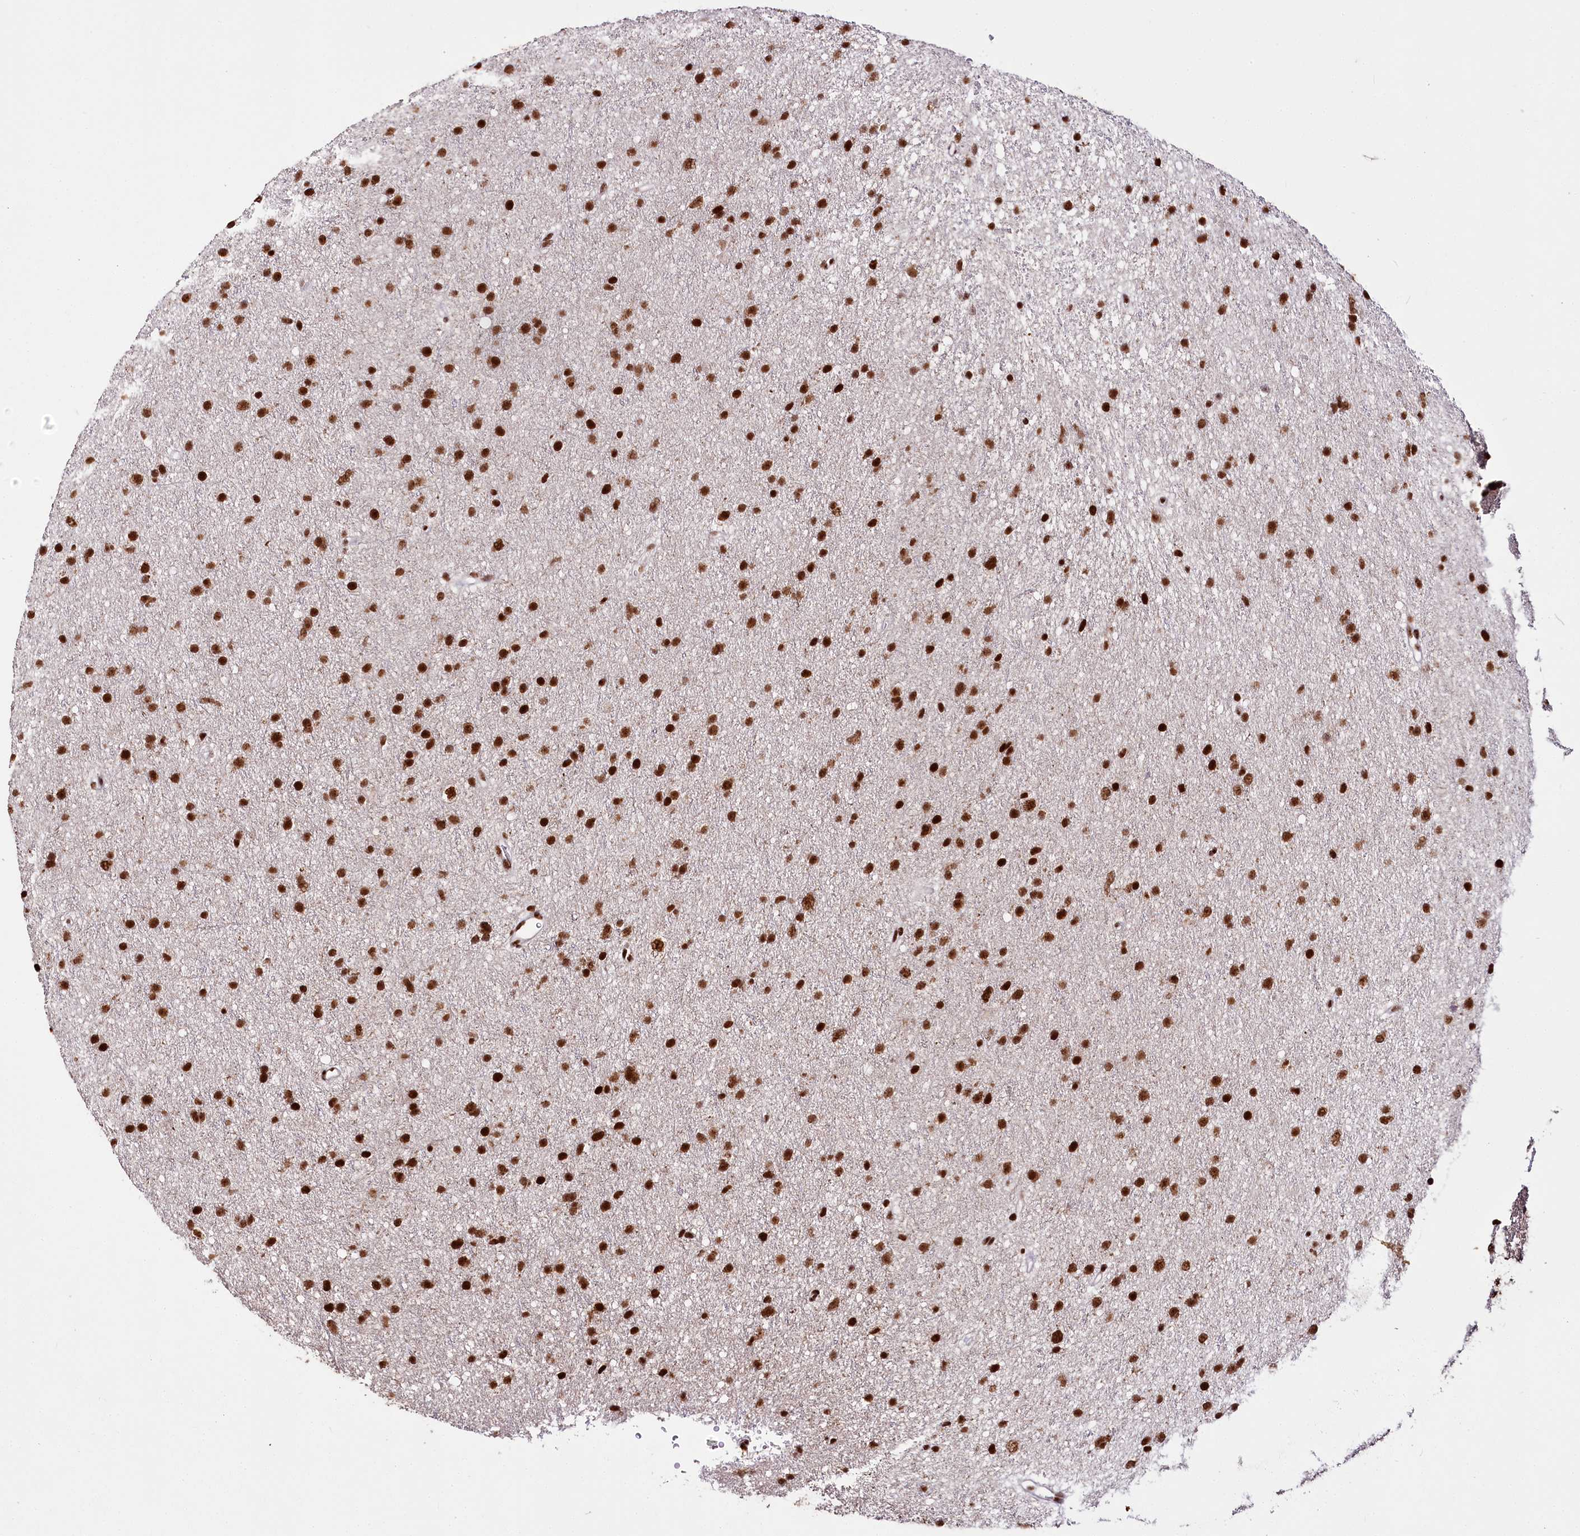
{"staining": {"intensity": "strong", "quantity": ">75%", "location": "nuclear"}, "tissue": "glioma", "cell_type": "Tumor cells", "image_type": "cancer", "snomed": [{"axis": "morphology", "description": "Glioma, malignant, Low grade"}, {"axis": "topography", "description": "Cerebral cortex"}], "caption": "DAB (3,3'-diaminobenzidine) immunohistochemical staining of malignant glioma (low-grade) exhibits strong nuclear protein staining in about >75% of tumor cells.", "gene": "SMARCE1", "patient": {"sex": "female", "age": 39}}